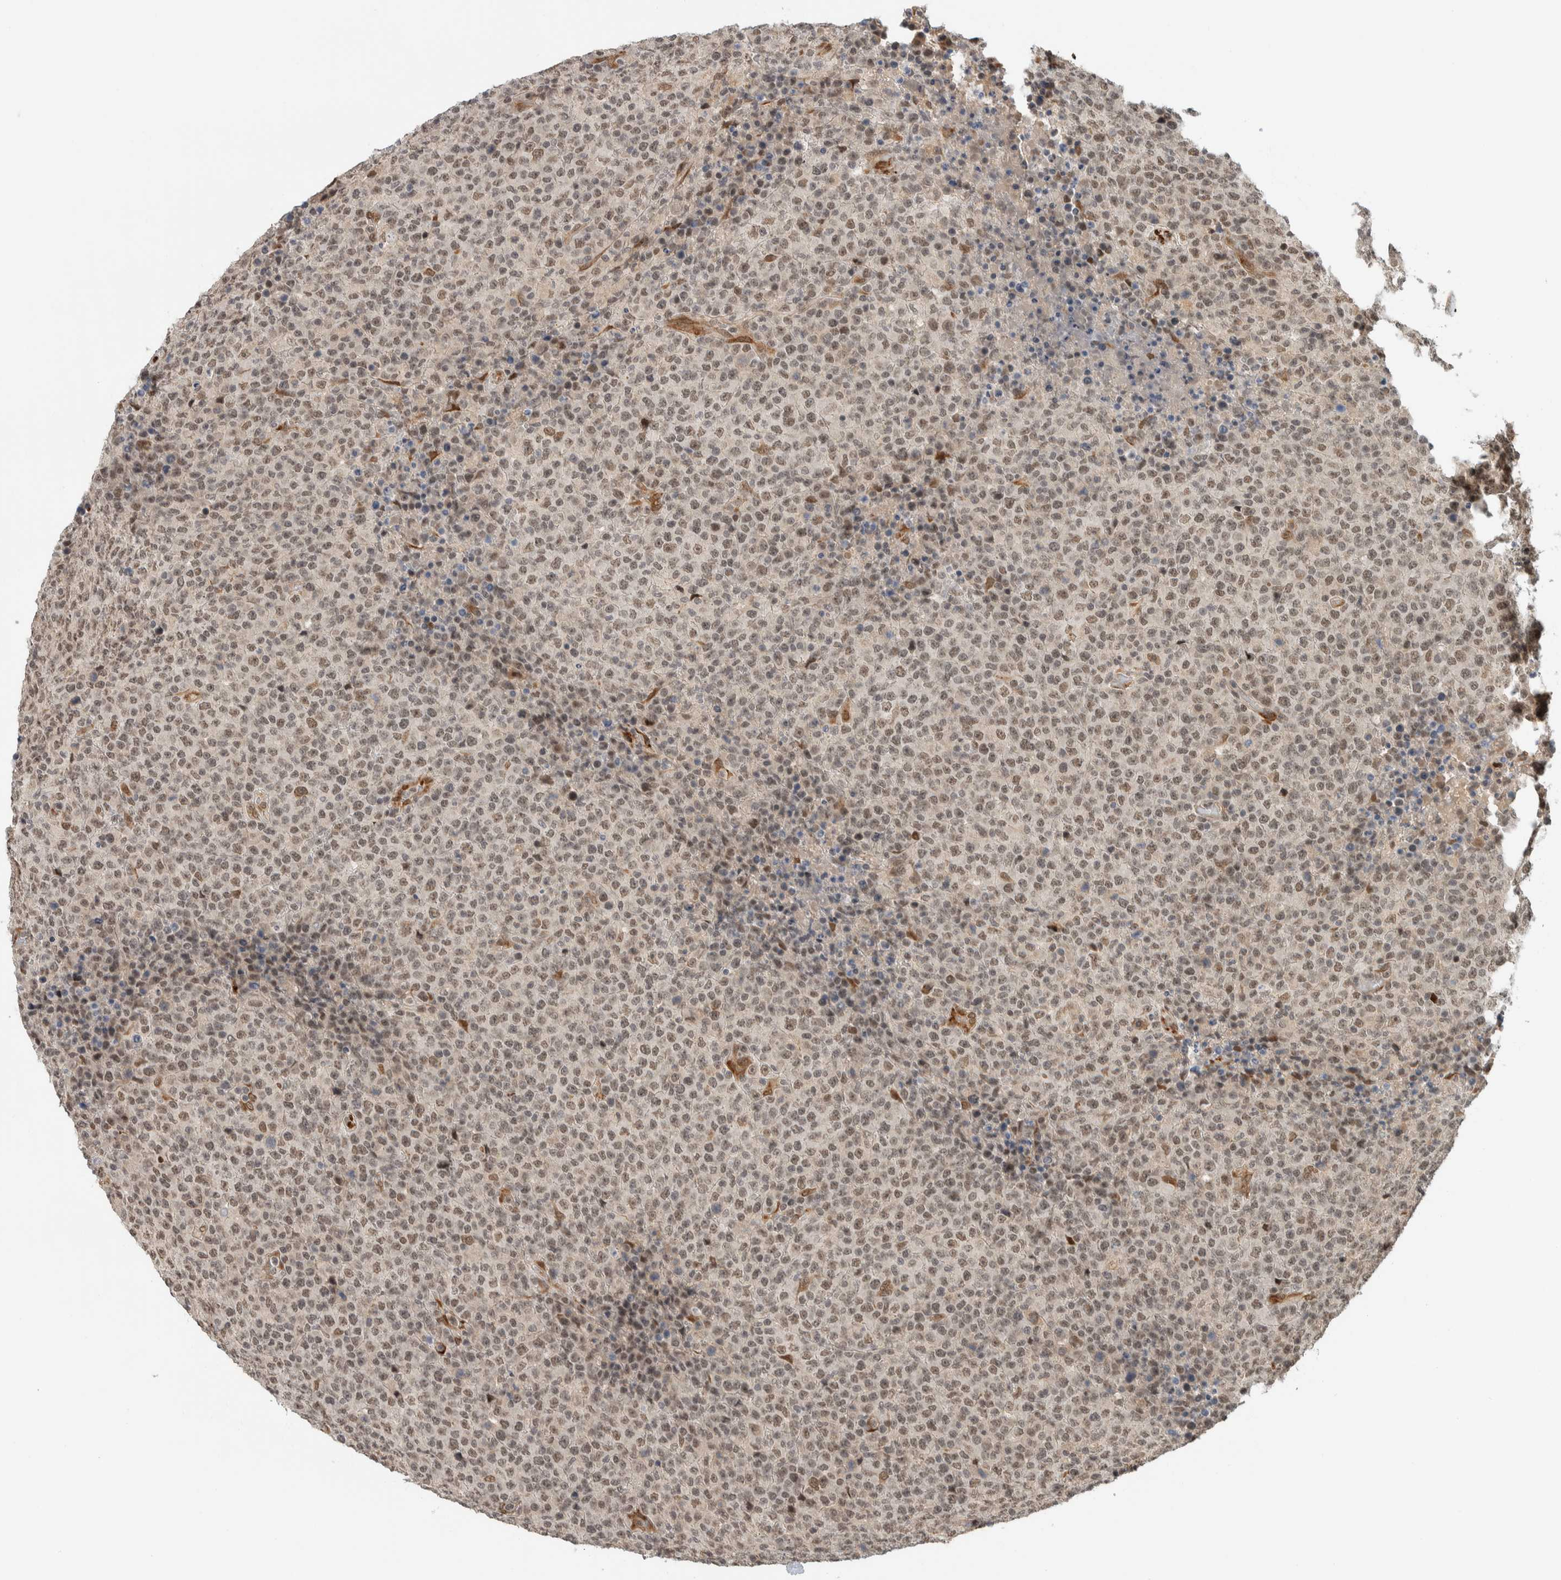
{"staining": {"intensity": "weak", "quantity": ">75%", "location": "nuclear"}, "tissue": "lymphoma", "cell_type": "Tumor cells", "image_type": "cancer", "snomed": [{"axis": "morphology", "description": "Malignant lymphoma, non-Hodgkin's type, High grade"}, {"axis": "topography", "description": "Lymph node"}], "caption": "DAB (3,3'-diaminobenzidine) immunohistochemical staining of human lymphoma reveals weak nuclear protein positivity in approximately >75% of tumor cells.", "gene": "TNRC18", "patient": {"sex": "male", "age": 13}}